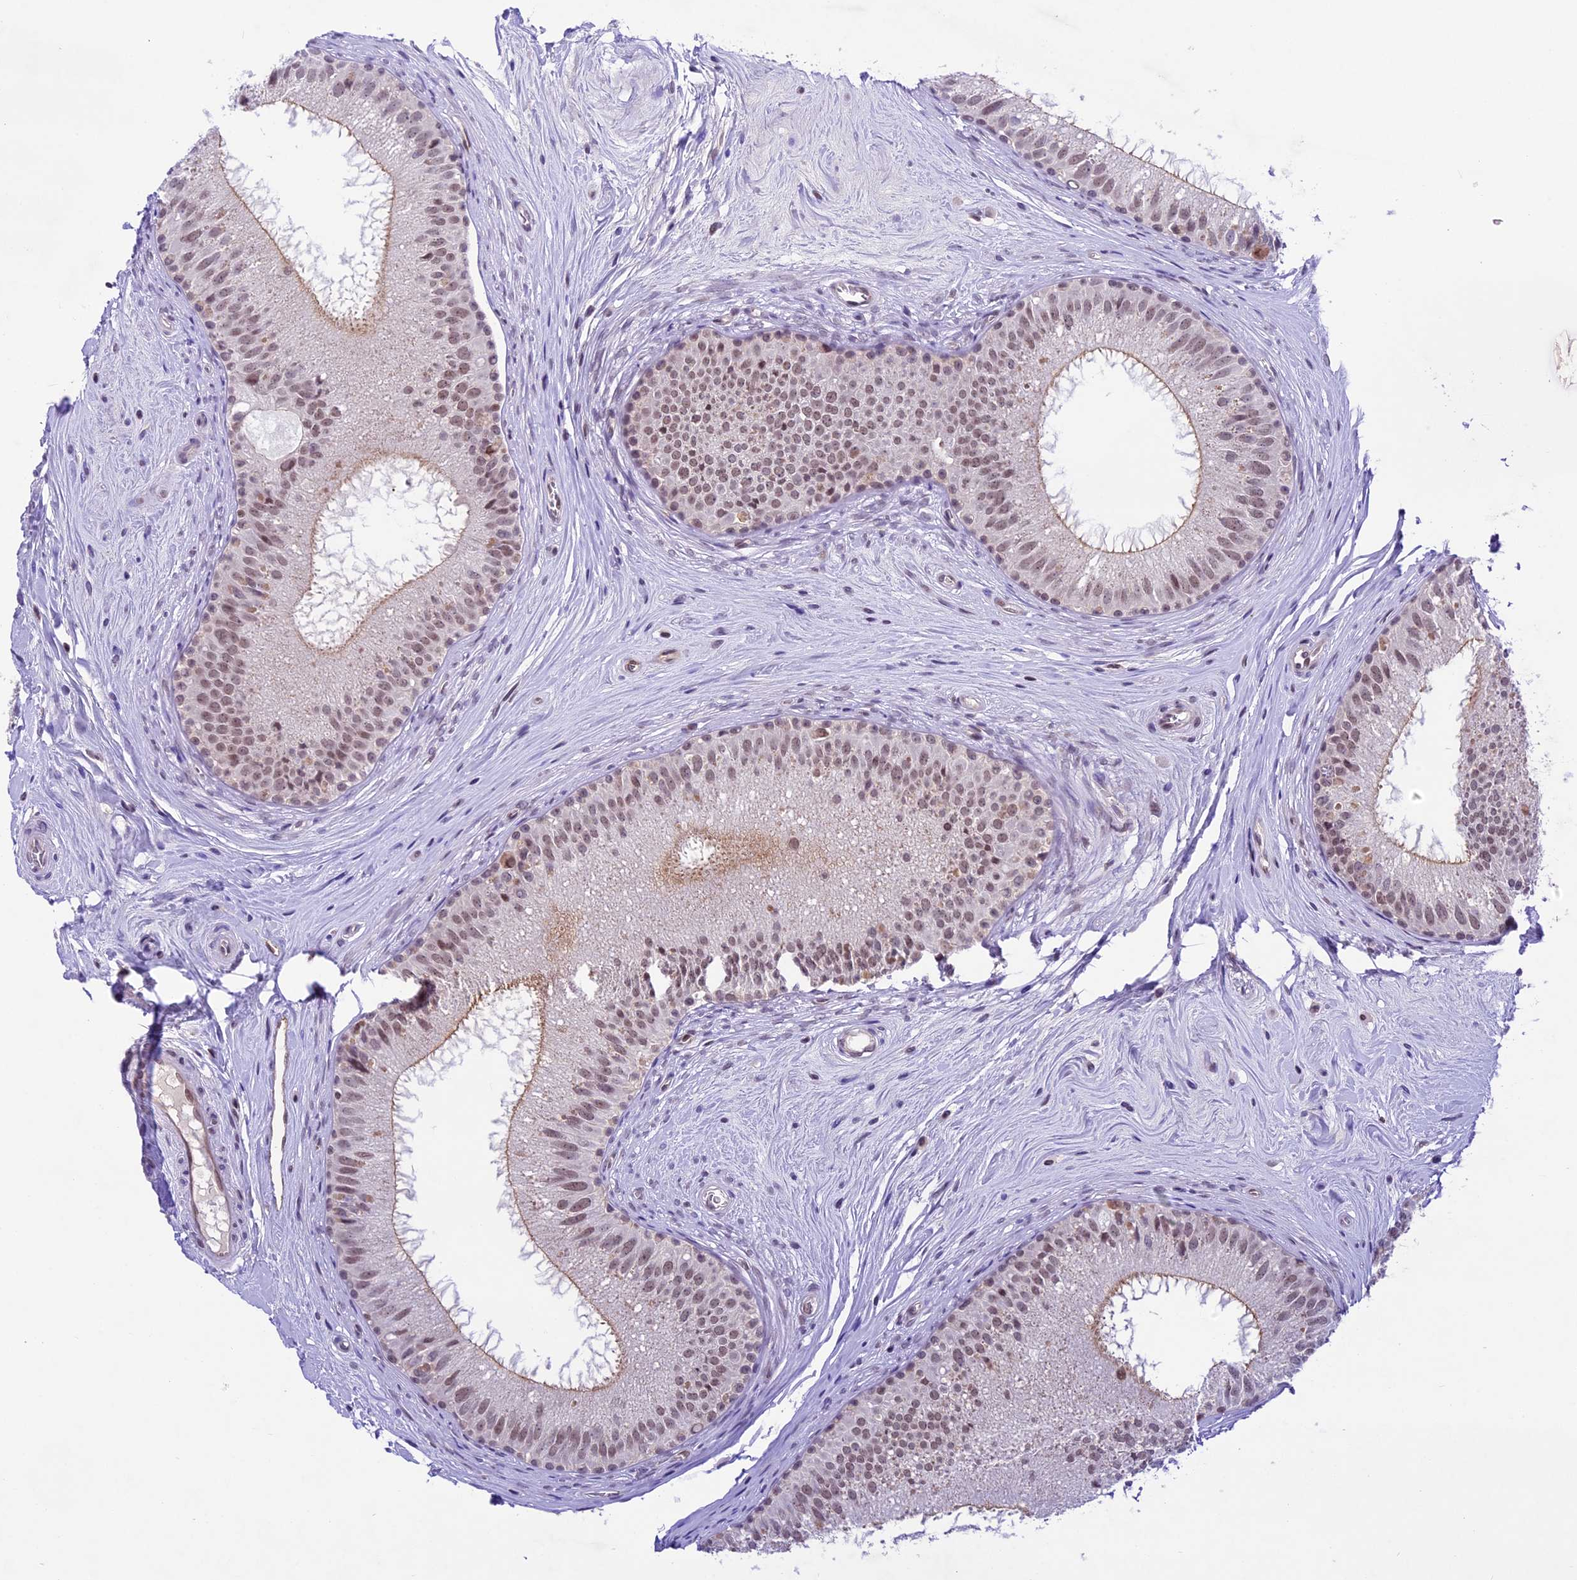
{"staining": {"intensity": "moderate", "quantity": ">75%", "location": "cytoplasmic/membranous,nuclear"}, "tissue": "epididymis", "cell_type": "Glandular cells", "image_type": "normal", "snomed": [{"axis": "morphology", "description": "Normal tissue, NOS"}, {"axis": "topography", "description": "Epididymis"}], "caption": "This micrograph reveals normal epididymis stained with immunohistochemistry to label a protein in brown. The cytoplasmic/membranous,nuclear of glandular cells show moderate positivity for the protein. Nuclei are counter-stained blue.", "gene": "SHKBP1", "patient": {"sex": "male", "age": 33}}